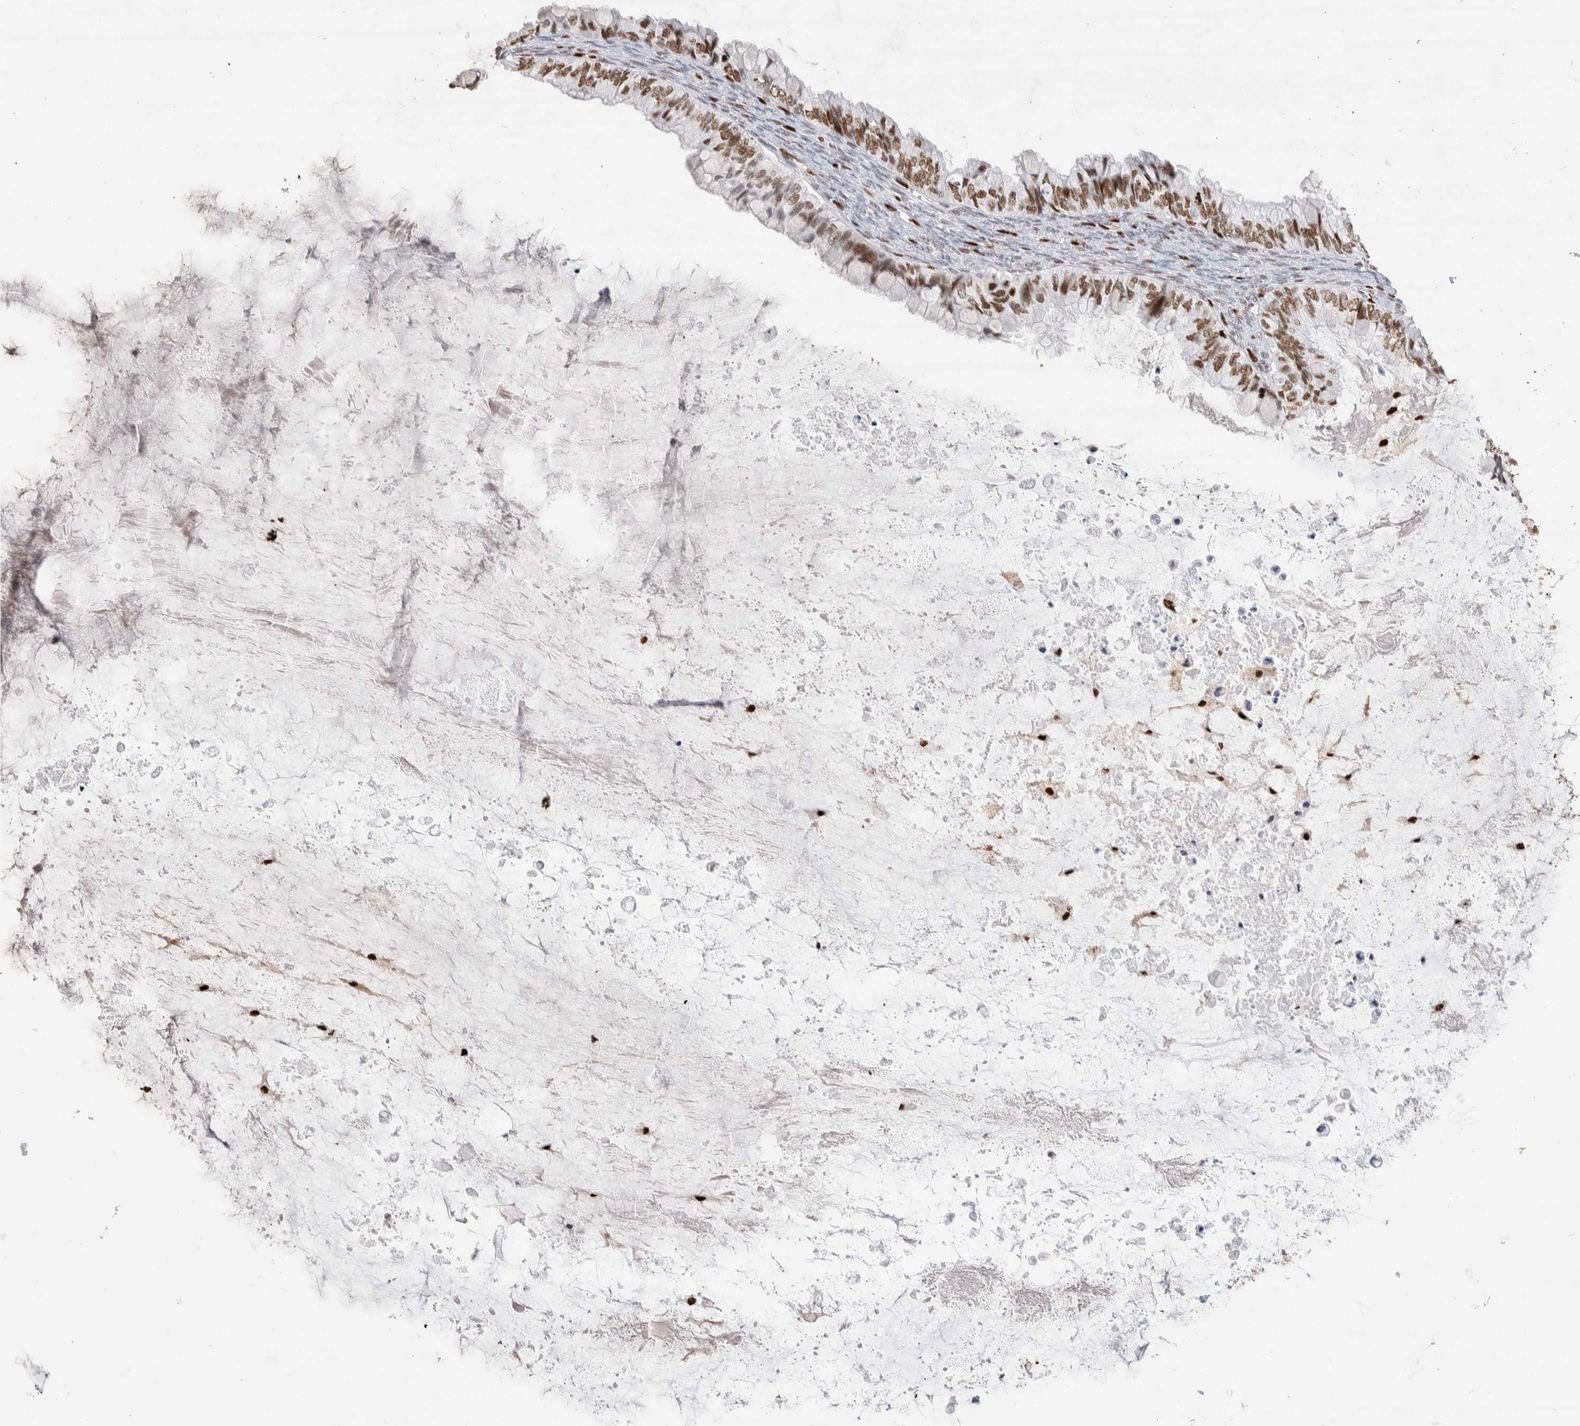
{"staining": {"intensity": "moderate", "quantity": ">75%", "location": "nuclear"}, "tissue": "ovarian cancer", "cell_type": "Tumor cells", "image_type": "cancer", "snomed": [{"axis": "morphology", "description": "Cystadenocarcinoma, mucinous, NOS"}, {"axis": "topography", "description": "Ovary"}], "caption": "Protein expression analysis of human ovarian cancer (mucinous cystadenocarcinoma) reveals moderate nuclear staining in approximately >75% of tumor cells.", "gene": "RNASEK-C17orf49", "patient": {"sex": "female", "age": 80}}